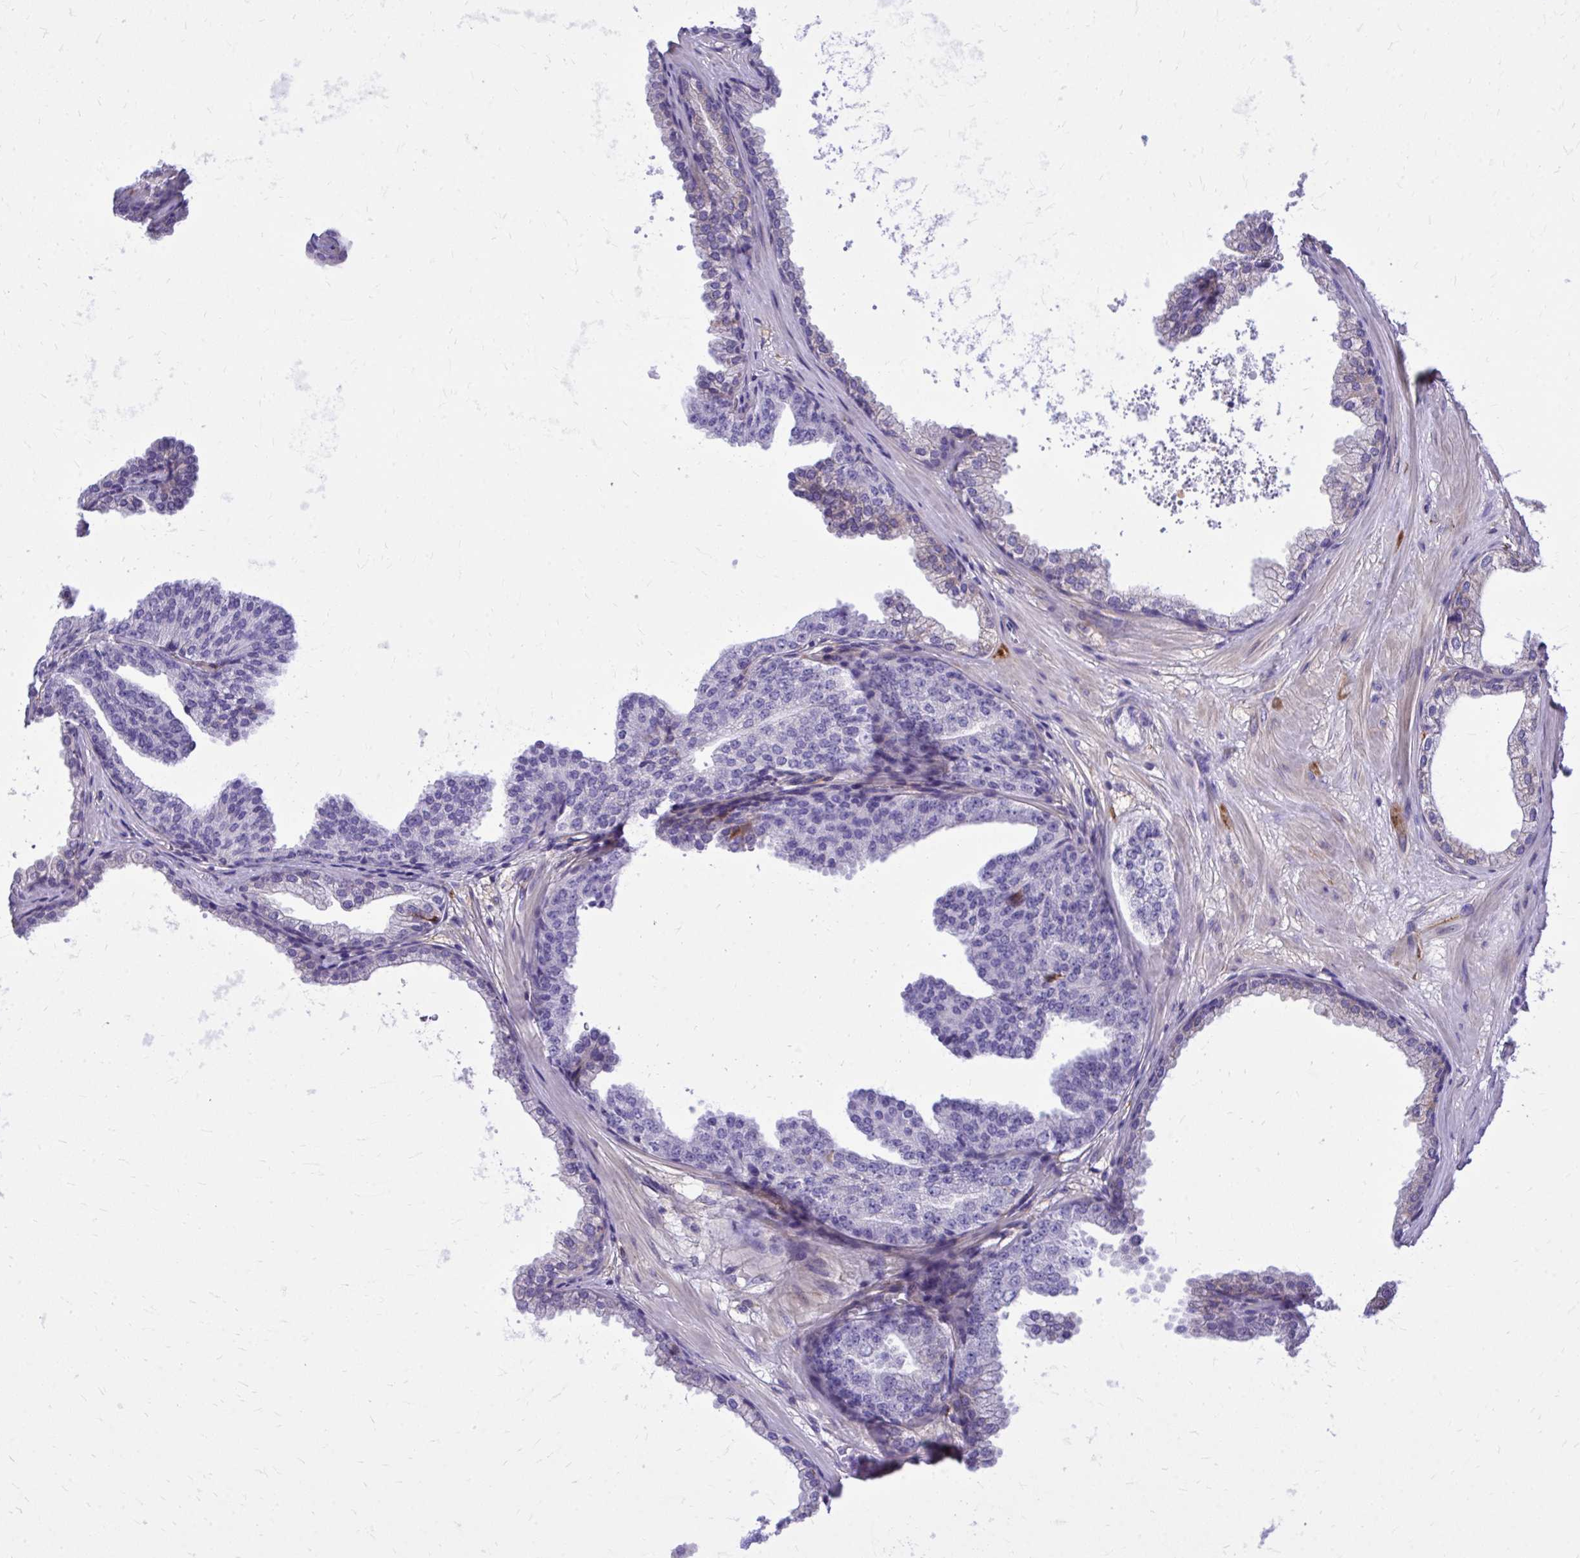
{"staining": {"intensity": "weak", "quantity": "<25%", "location": "cytoplasmic/membranous"}, "tissue": "prostate", "cell_type": "Glandular cells", "image_type": "normal", "snomed": [{"axis": "morphology", "description": "Normal tissue, NOS"}, {"axis": "topography", "description": "Prostate"}], "caption": "Histopathology image shows no protein expression in glandular cells of unremarkable prostate.", "gene": "EPB41L1", "patient": {"sex": "male", "age": 37}}